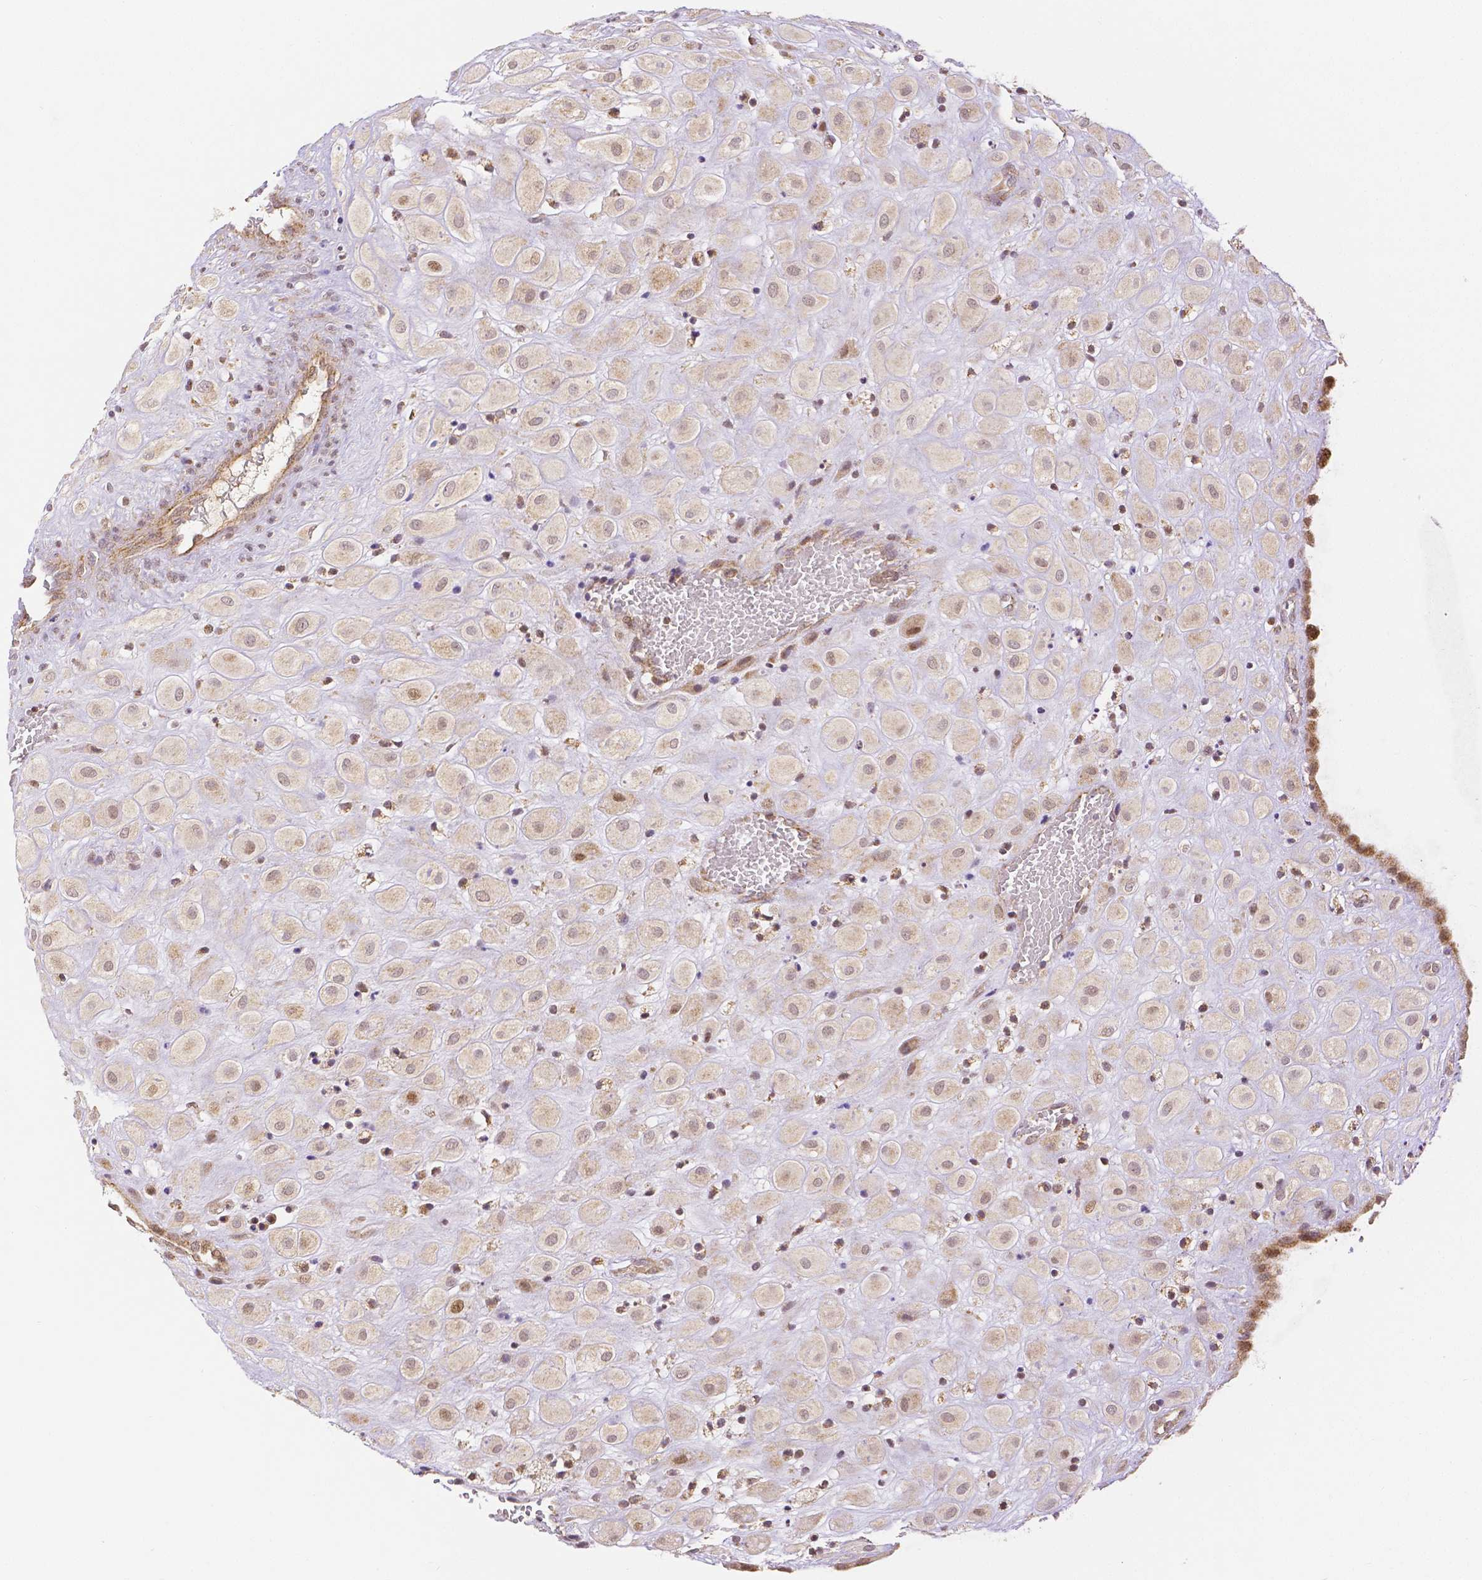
{"staining": {"intensity": "moderate", "quantity": "<25%", "location": "nuclear"}, "tissue": "placenta", "cell_type": "Decidual cells", "image_type": "normal", "snomed": [{"axis": "morphology", "description": "Normal tissue, NOS"}, {"axis": "topography", "description": "Placenta"}], "caption": "An immunohistochemistry (IHC) micrograph of normal tissue is shown. Protein staining in brown highlights moderate nuclear positivity in placenta within decidual cells. The staining was performed using DAB to visualize the protein expression in brown, while the nuclei were stained in blue with hematoxylin (Magnification: 20x).", "gene": "RHOT1", "patient": {"sex": "female", "age": 24}}